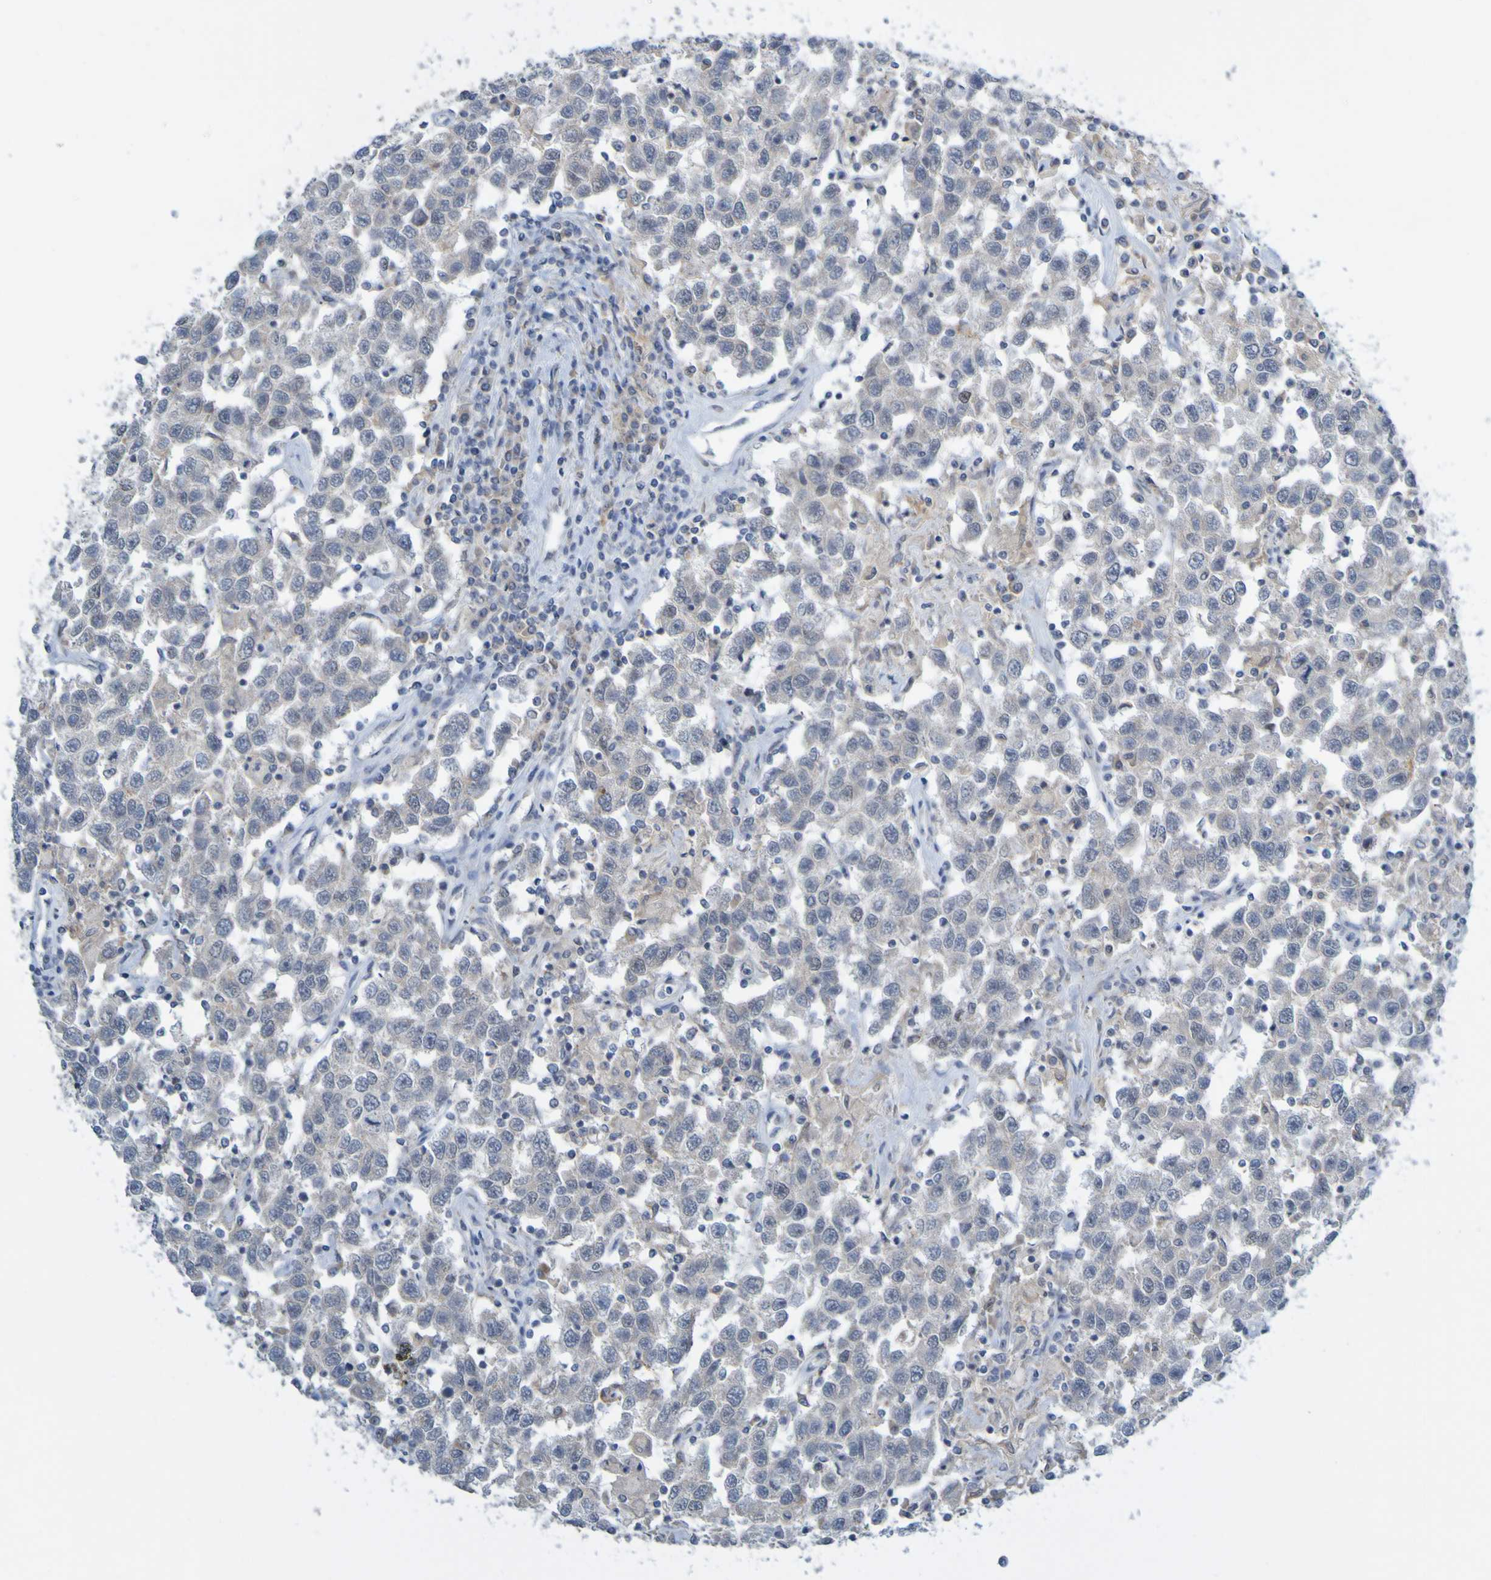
{"staining": {"intensity": "weak", "quantity": "<25%", "location": "cytoplasmic/membranous"}, "tissue": "testis cancer", "cell_type": "Tumor cells", "image_type": "cancer", "snomed": [{"axis": "morphology", "description": "Seminoma, NOS"}, {"axis": "topography", "description": "Testis"}], "caption": "DAB (3,3'-diaminobenzidine) immunohistochemical staining of testis cancer displays no significant expression in tumor cells.", "gene": "LILRB5", "patient": {"sex": "male", "age": 41}}